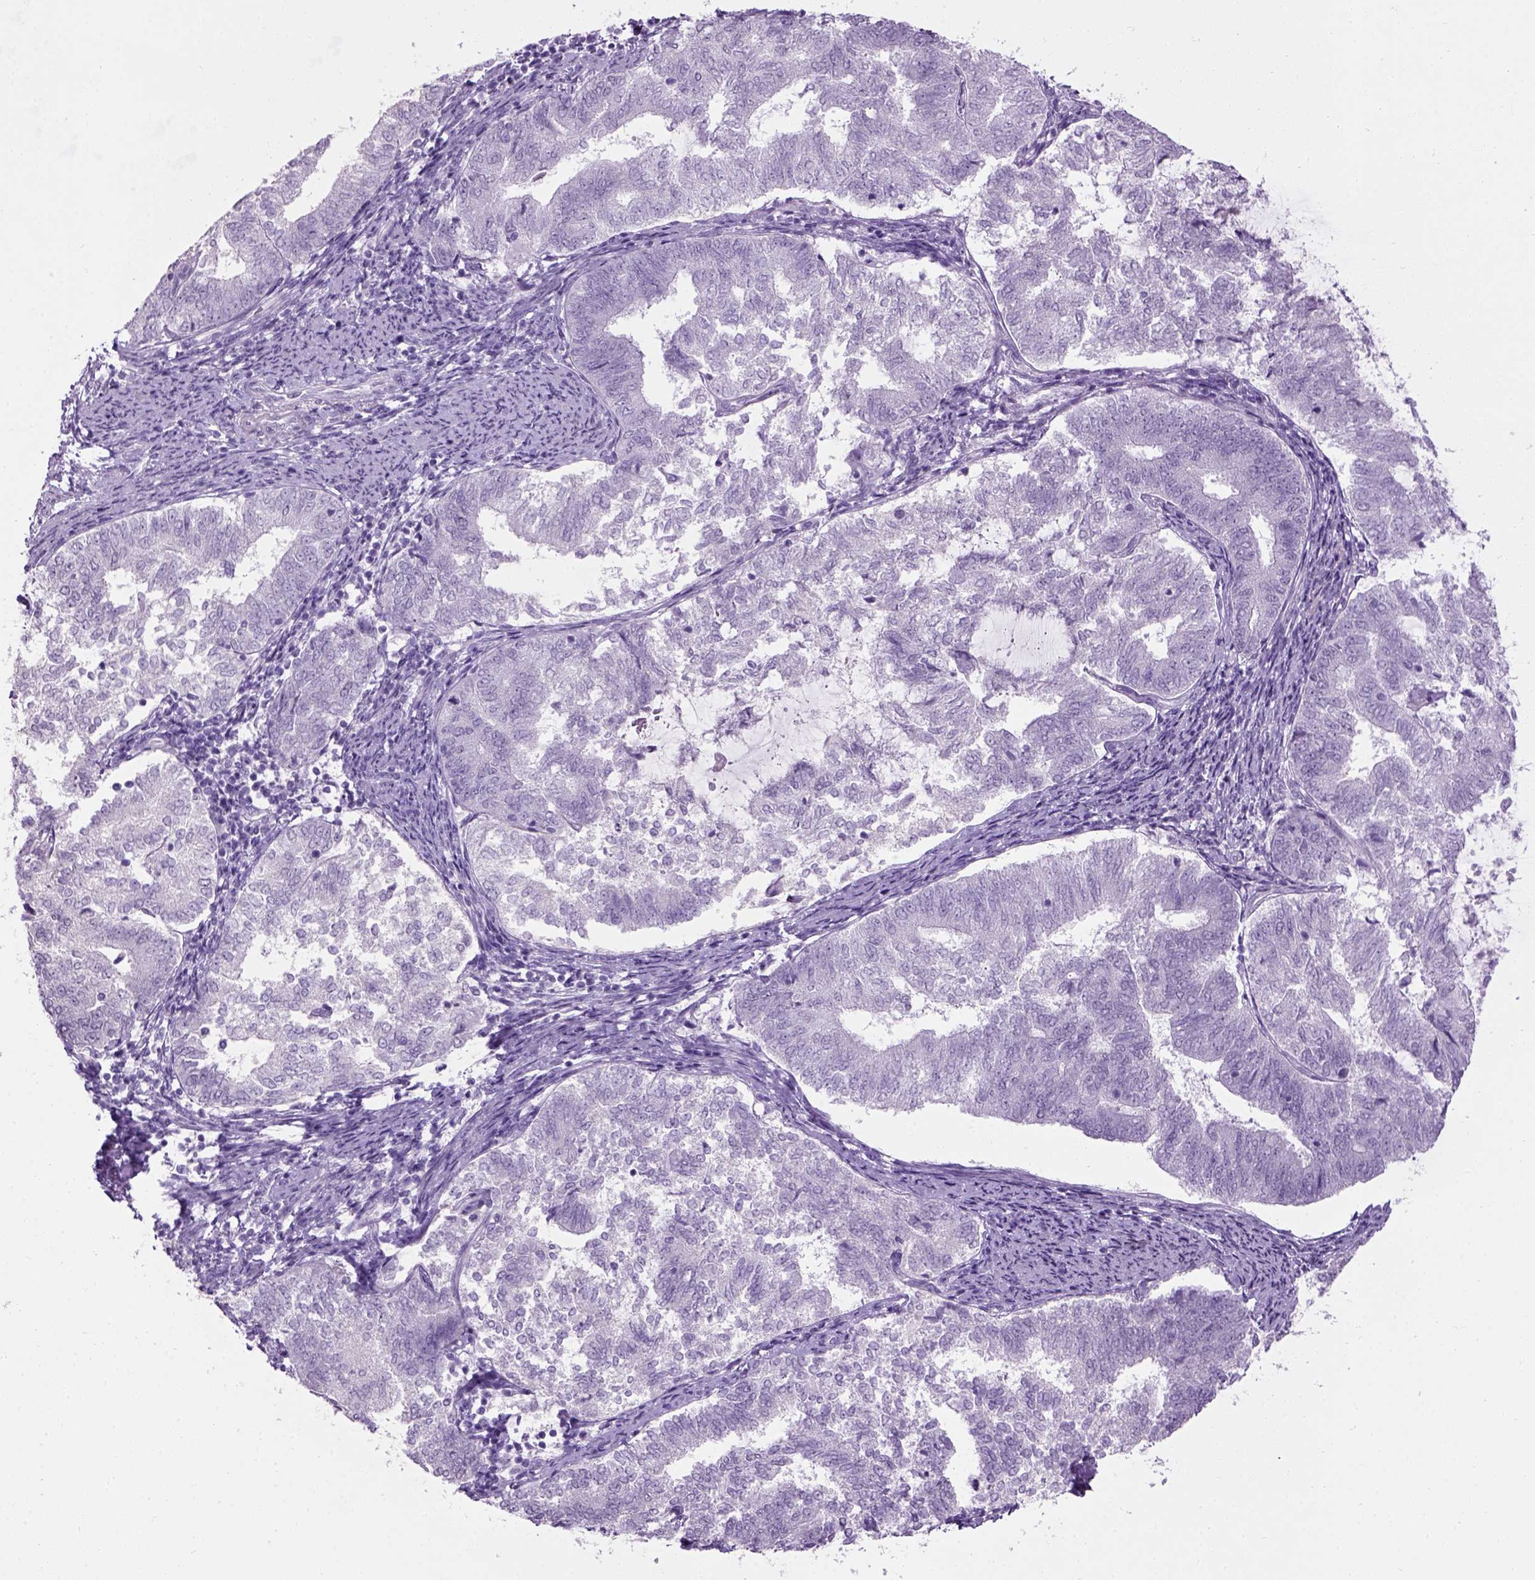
{"staining": {"intensity": "negative", "quantity": "none", "location": "none"}, "tissue": "endometrial cancer", "cell_type": "Tumor cells", "image_type": "cancer", "snomed": [{"axis": "morphology", "description": "Adenocarcinoma, NOS"}, {"axis": "topography", "description": "Endometrium"}], "caption": "IHC of human endometrial cancer exhibits no staining in tumor cells. The staining is performed using DAB (3,3'-diaminobenzidine) brown chromogen with nuclei counter-stained in using hematoxylin.", "gene": "GABRB2", "patient": {"sex": "female", "age": 65}}